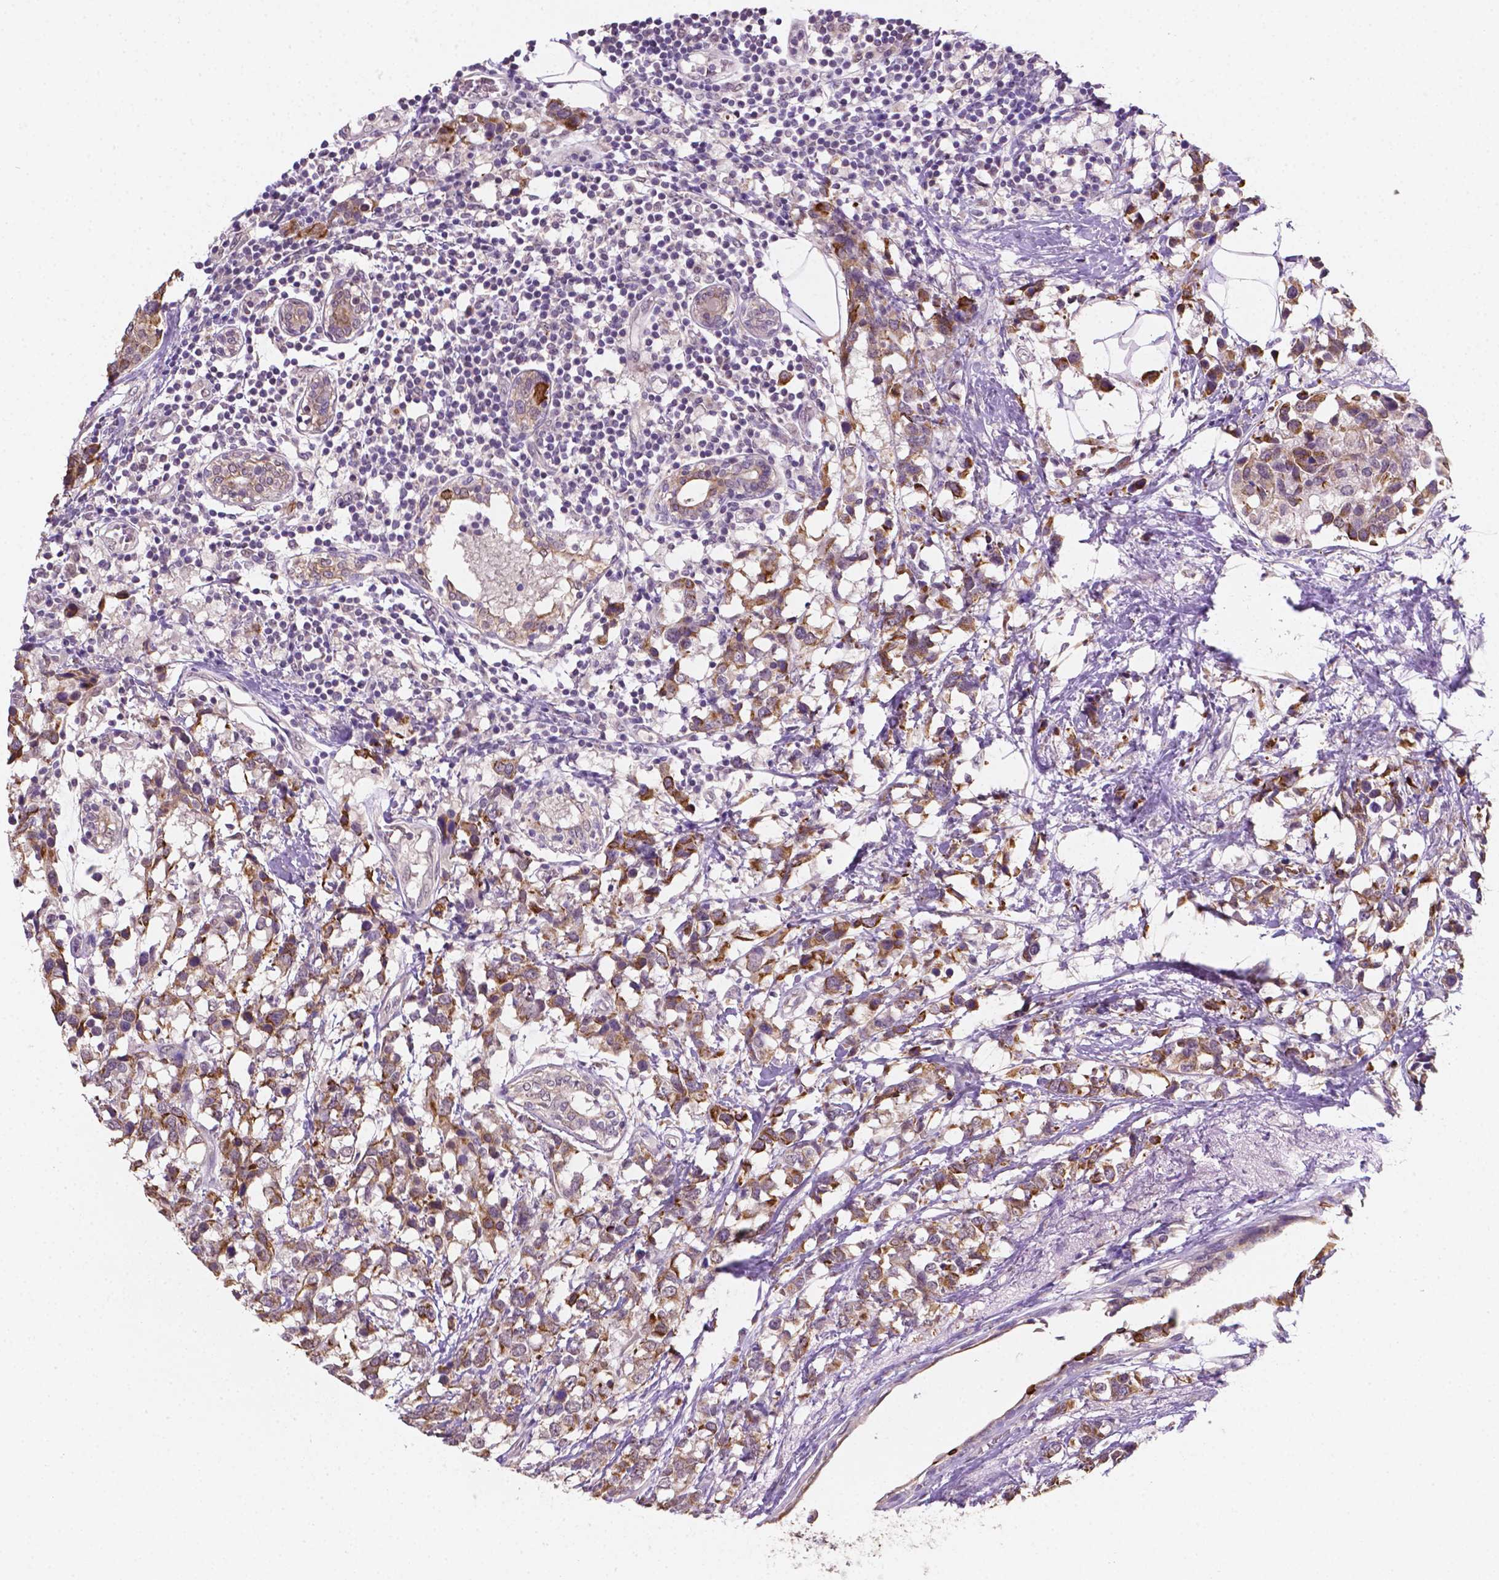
{"staining": {"intensity": "moderate", "quantity": ">75%", "location": "cytoplasmic/membranous"}, "tissue": "breast cancer", "cell_type": "Tumor cells", "image_type": "cancer", "snomed": [{"axis": "morphology", "description": "Lobular carcinoma"}, {"axis": "topography", "description": "Breast"}], "caption": "The micrograph exhibits staining of breast lobular carcinoma, revealing moderate cytoplasmic/membranous protein staining (brown color) within tumor cells. The staining is performed using DAB (3,3'-diaminobenzidine) brown chromogen to label protein expression. The nuclei are counter-stained blue using hematoxylin.", "gene": "SHLD3", "patient": {"sex": "female", "age": 59}}